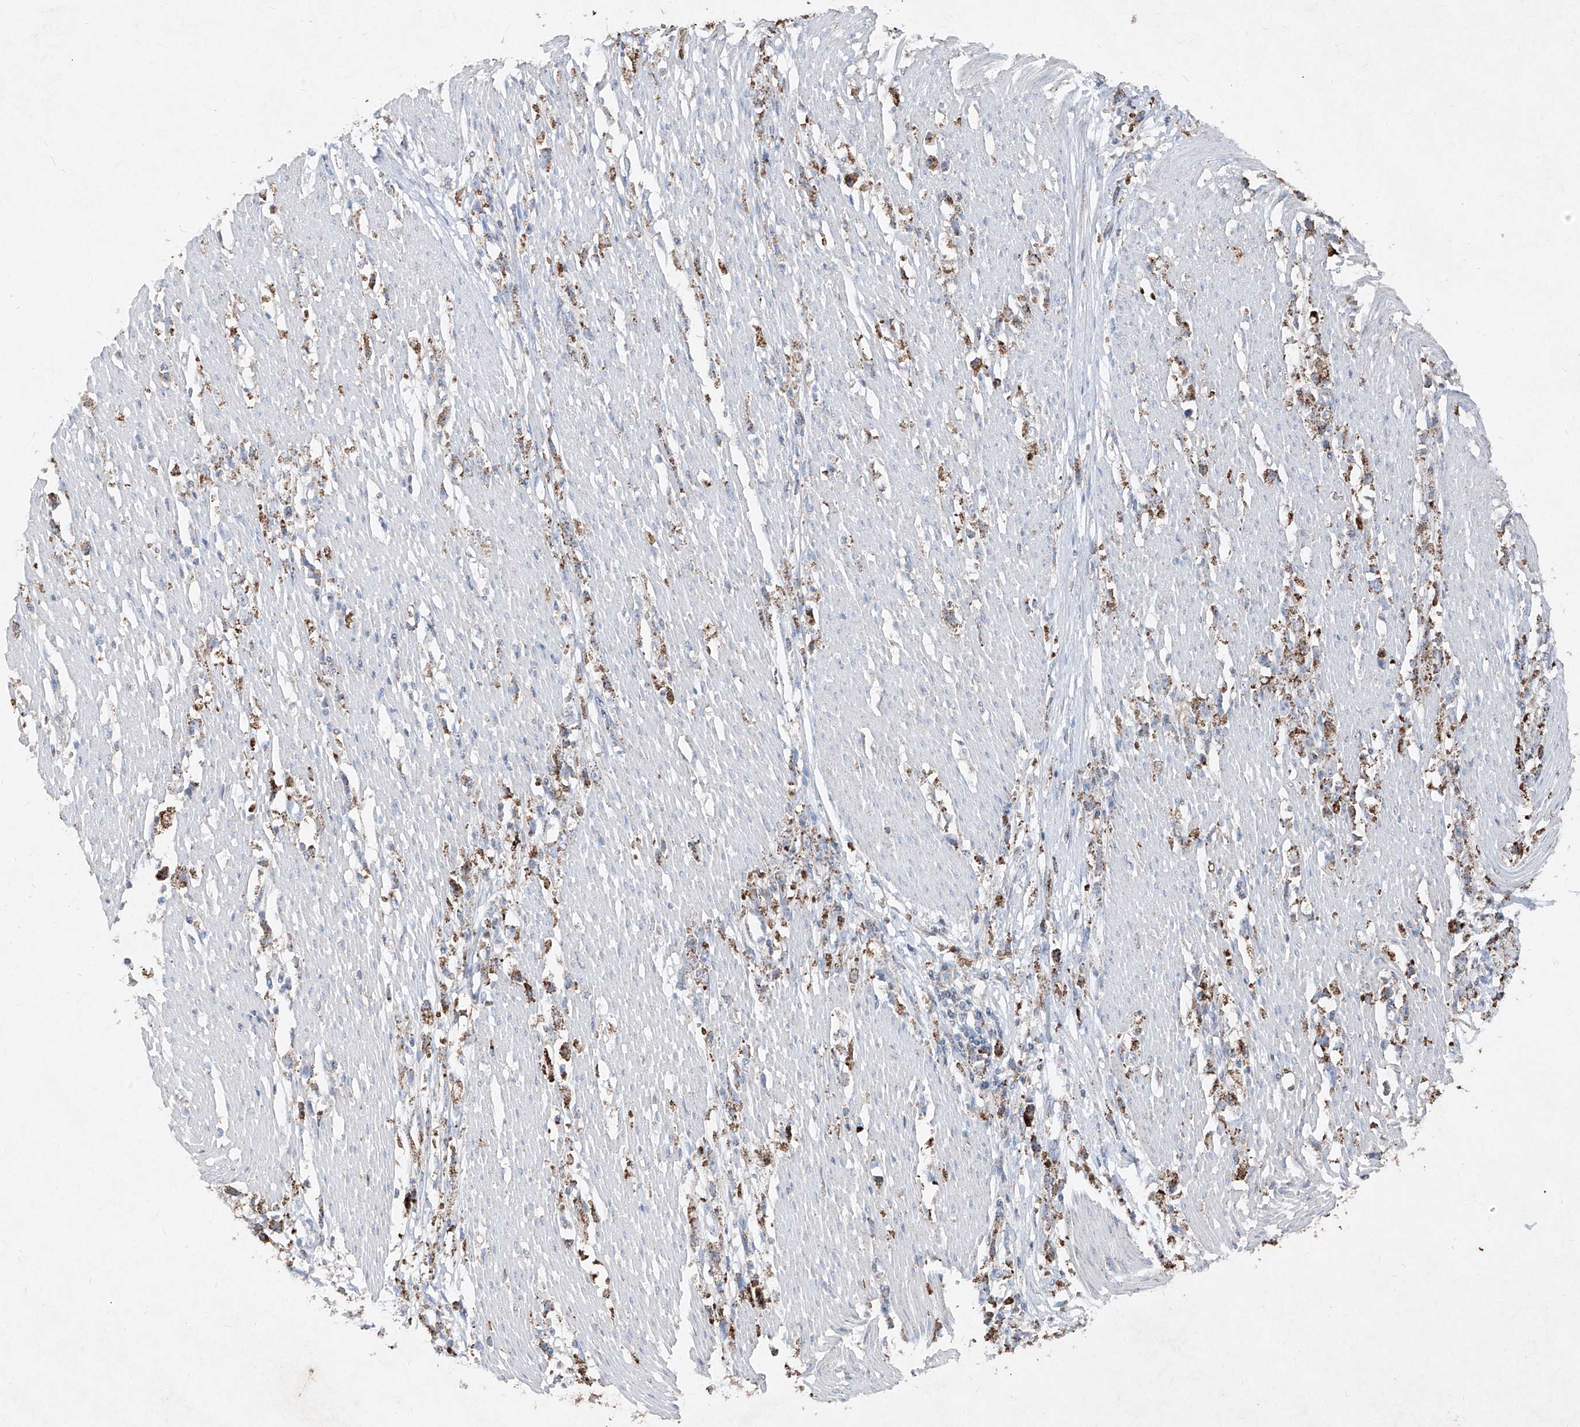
{"staining": {"intensity": "moderate", "quantity": ">75%", "location": "cytoplasmic/membranous"}, "tissue": "stomach cancer", "cell_type": "Tumor cells", "image_type": "cancer", "snomed": [{"axis": "morphology", "description": "Adenocarcinoma, NOS"}, {"axis": "topography", "description": "Stomach"}], "caption": "The micrograph shows immunohistochemical staining of stomach adenocarcinoma. There is moderate cytoplasmic/membranous staining is identified in approximately >75% of tumor cells. (Brightfield microscopy of DAB IHC at high magnification).", "gene": "ABCD3", "patient": {"sex": "female", "age": 59}}